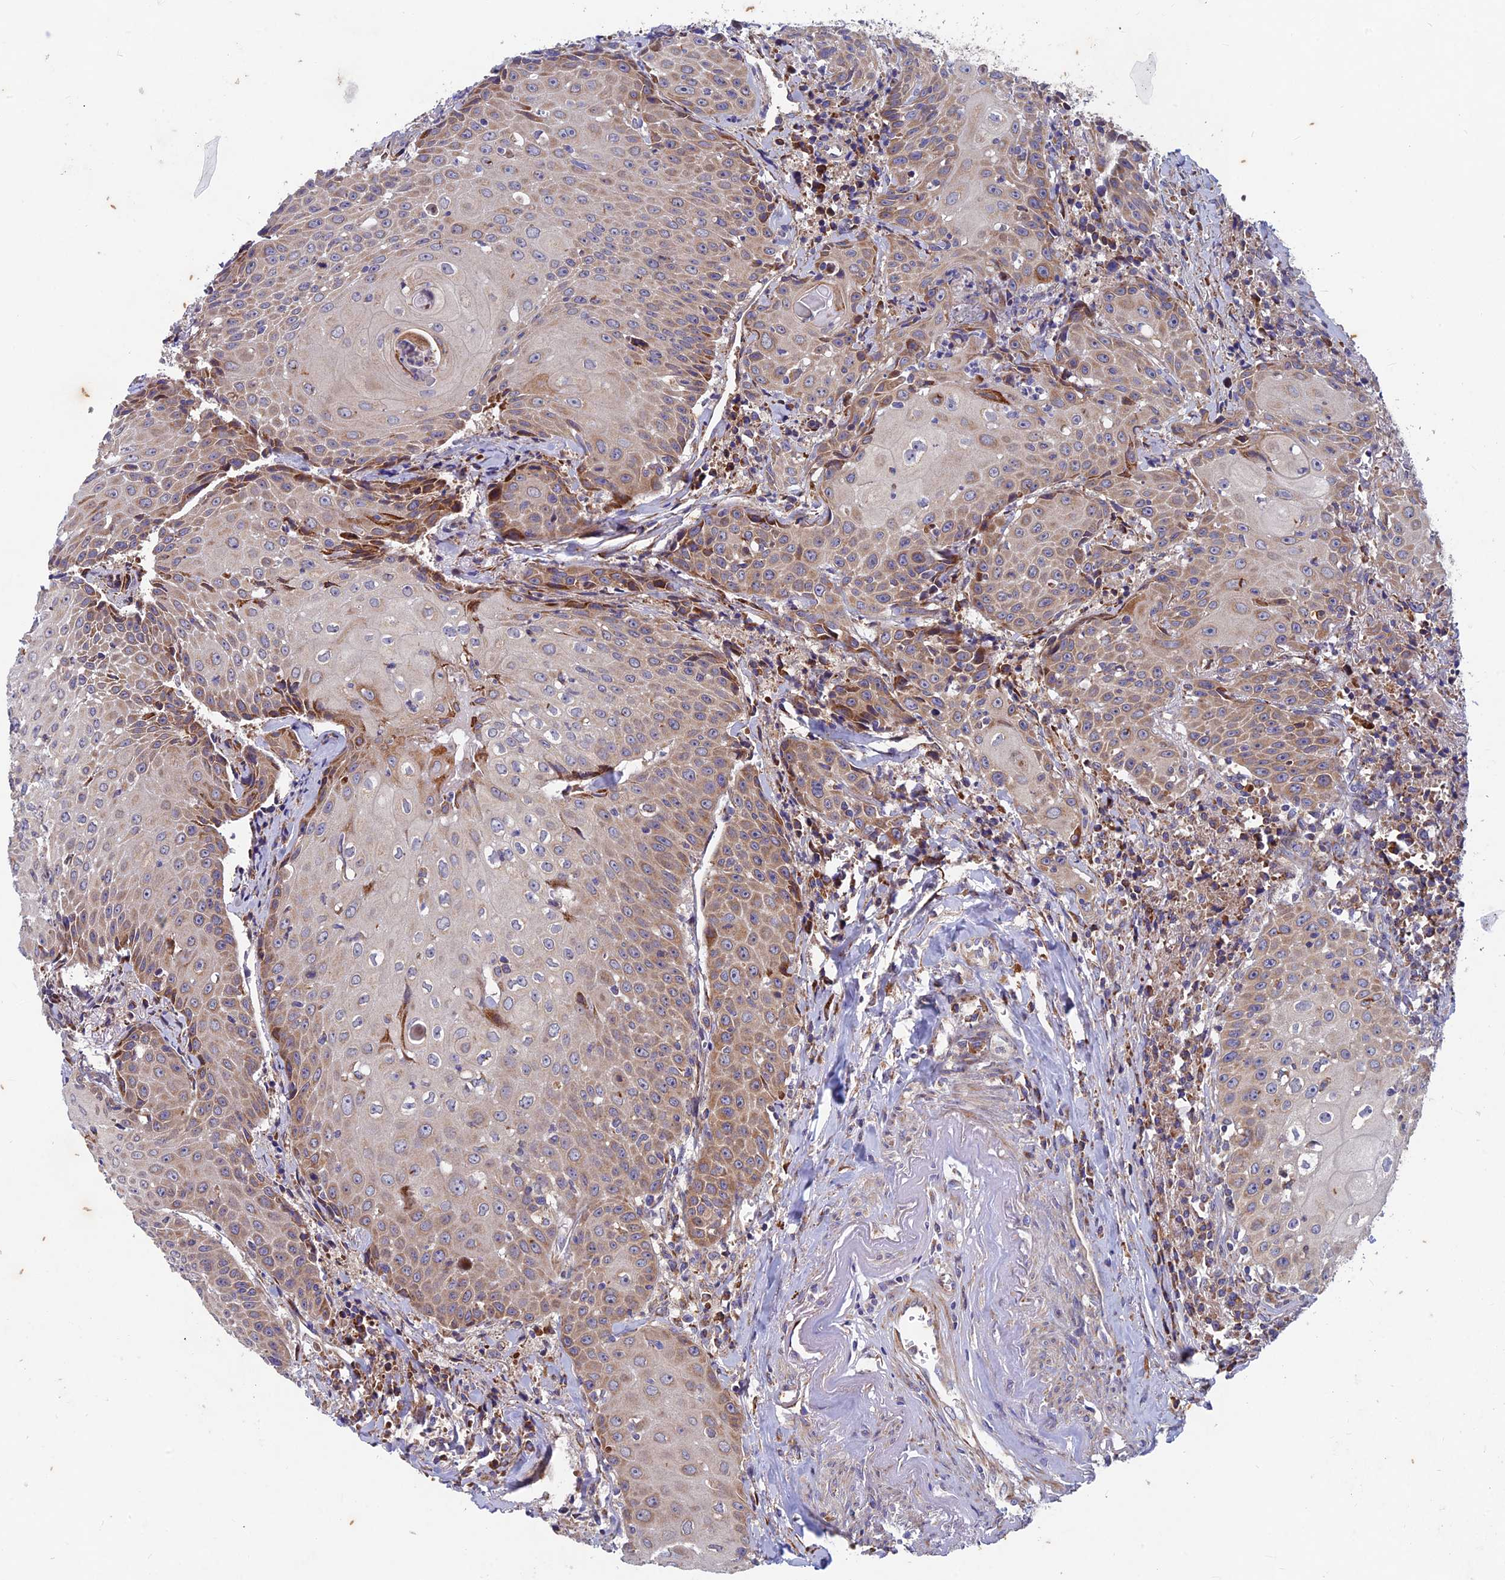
{"staining": {"intensity": "moderate", "quantity": "25%-75%", "location": "cytoplasmic/membranous"}, "tissue": "head and neck cancer", "cell_type": "Tumor cells", "image_type": "cancer", "snomed": [{"axis": "morphology", "description": "Squamous cell carcinoma, NOS"}, {"axis": "topography", "description": "Oral tissue"}, {"axis": "topography", "description": "Head-Neck"}], "caption": "DAB immunohistochemical staining of head and neck cancer displays moderate cytoplasmic/membranous protein positivity in about 25%-75% of tumor cells.", "gene": "AP4S1", "patient": {"sex": "female", "age": 82}}